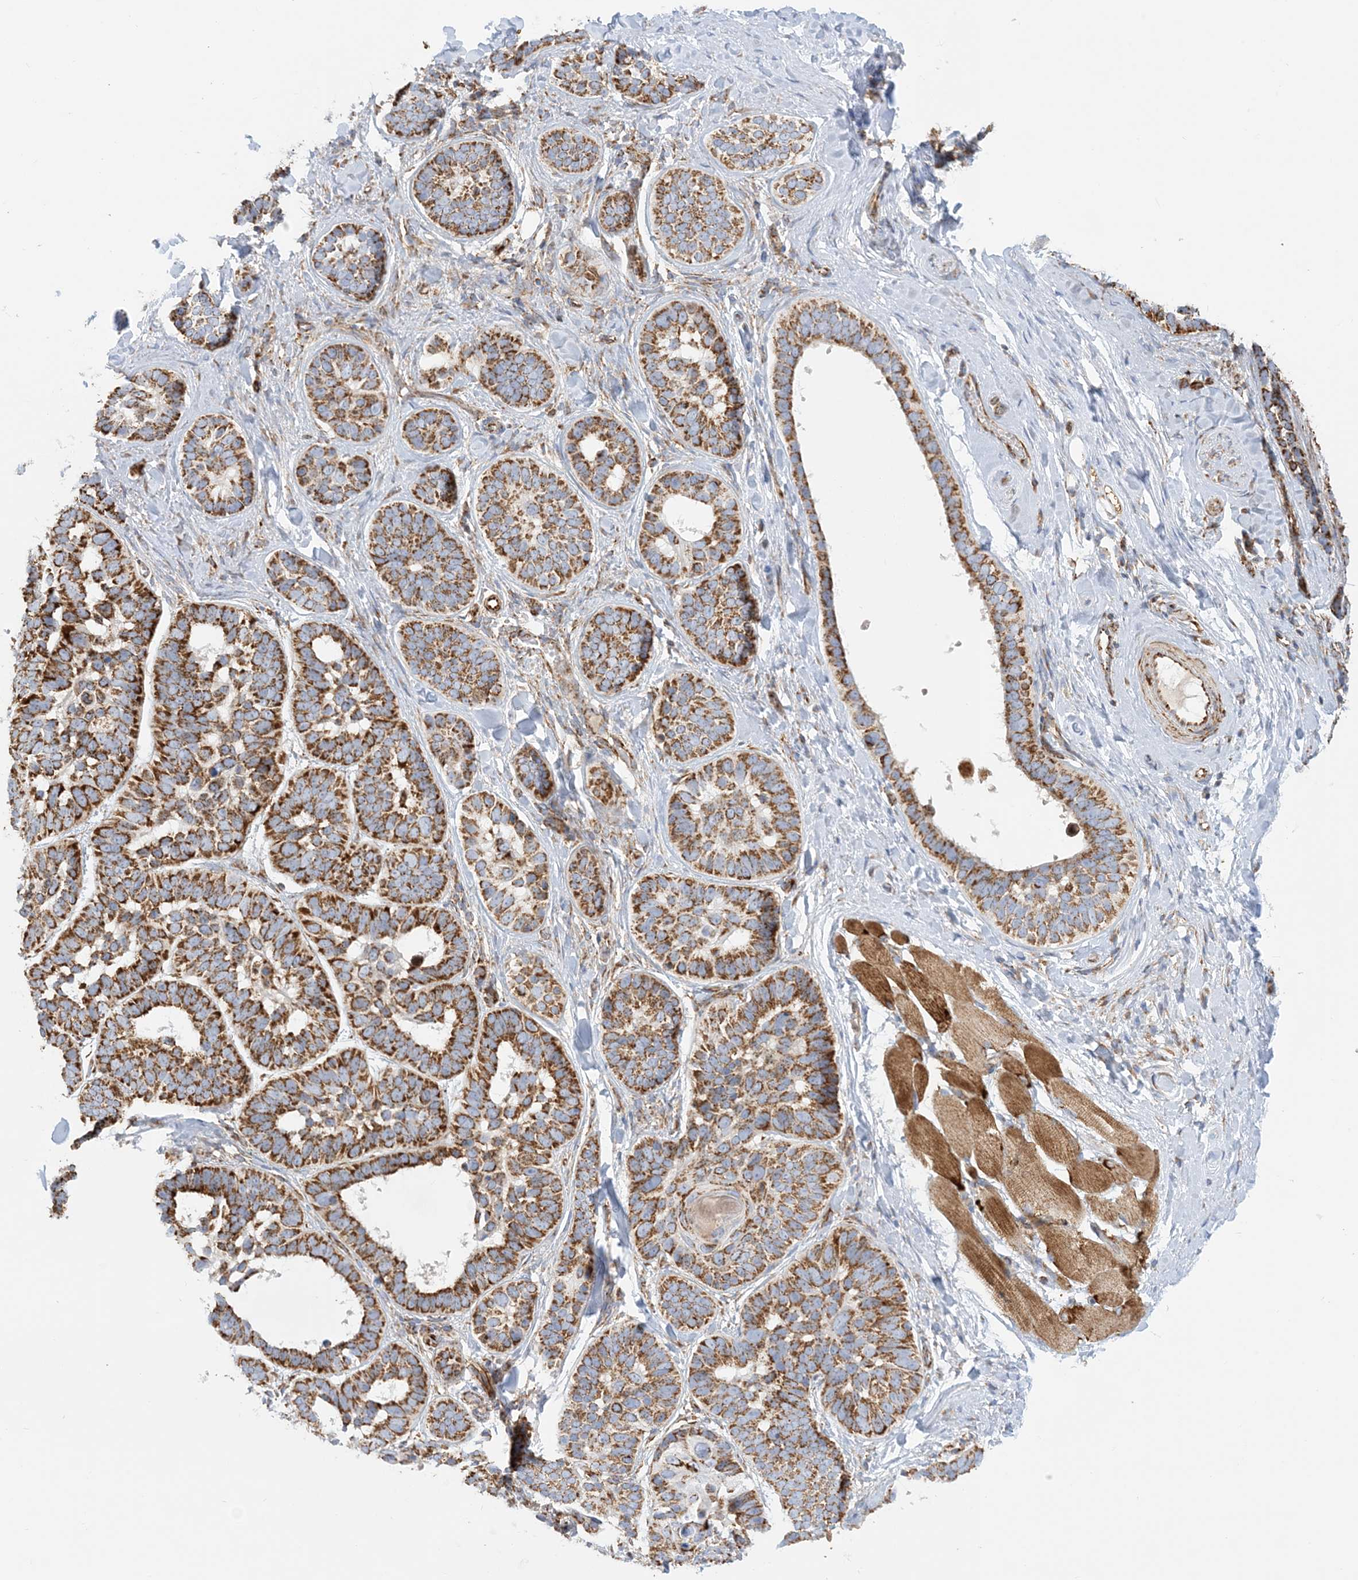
{"staining": {"intensity": "strong", "quantity": ">75%", "location": "cytoplasmic/membranous"}, "tissue": "skin cancer", "cell_type": "Tumor cells", "image_type": "cancer", "snomed": [{"axis": "morphology", "description": "Basal cell carcinoma"}, {"axis": "topography", "description": "Skin"}], "caption": "Protein expression analysis of skin cancer (basal cell carcinoma) shows strong cytoplasmic/membranous positivity in about >75% of tumor cells.", "gene": "COA3", "patient": {"sex": "male", "age": 62}}